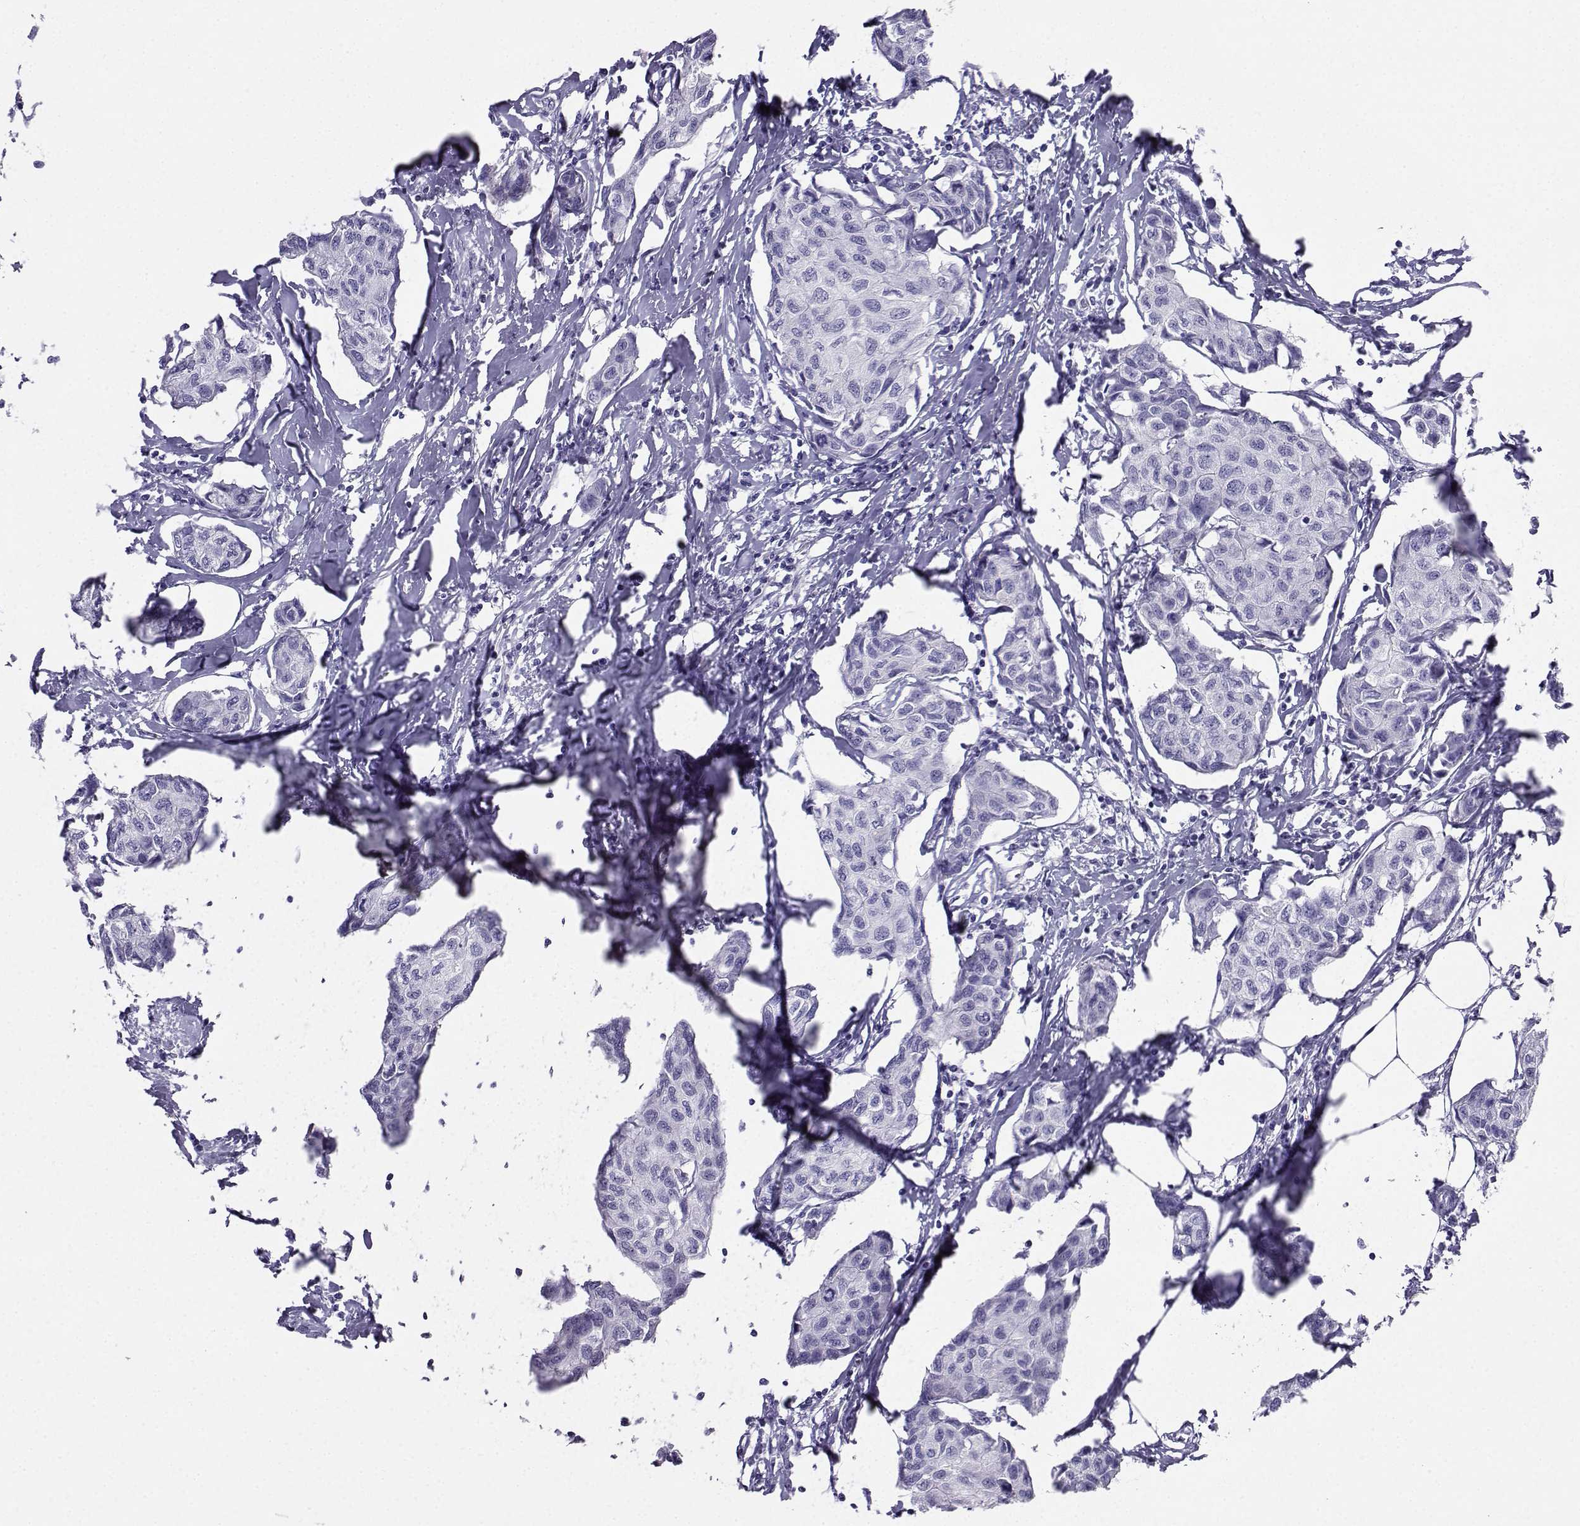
{"staining": {"intensity": "negative", "quantity": "none", "location": "none"}, "tissue": "breast cancer", "cell_type": "Tumor cells", "image_type": "cancer", "snomed": [{"axis": "morphology", "description": "Duct carcinoma"}, {"axis": "topography", "description": "Breast"}], "caption": "Tumor cells are negative for brown protein staining in invasive ductal carcinoma (breast).", "gene": "CD109", "patient": {"sex": "female", "age": 80}}